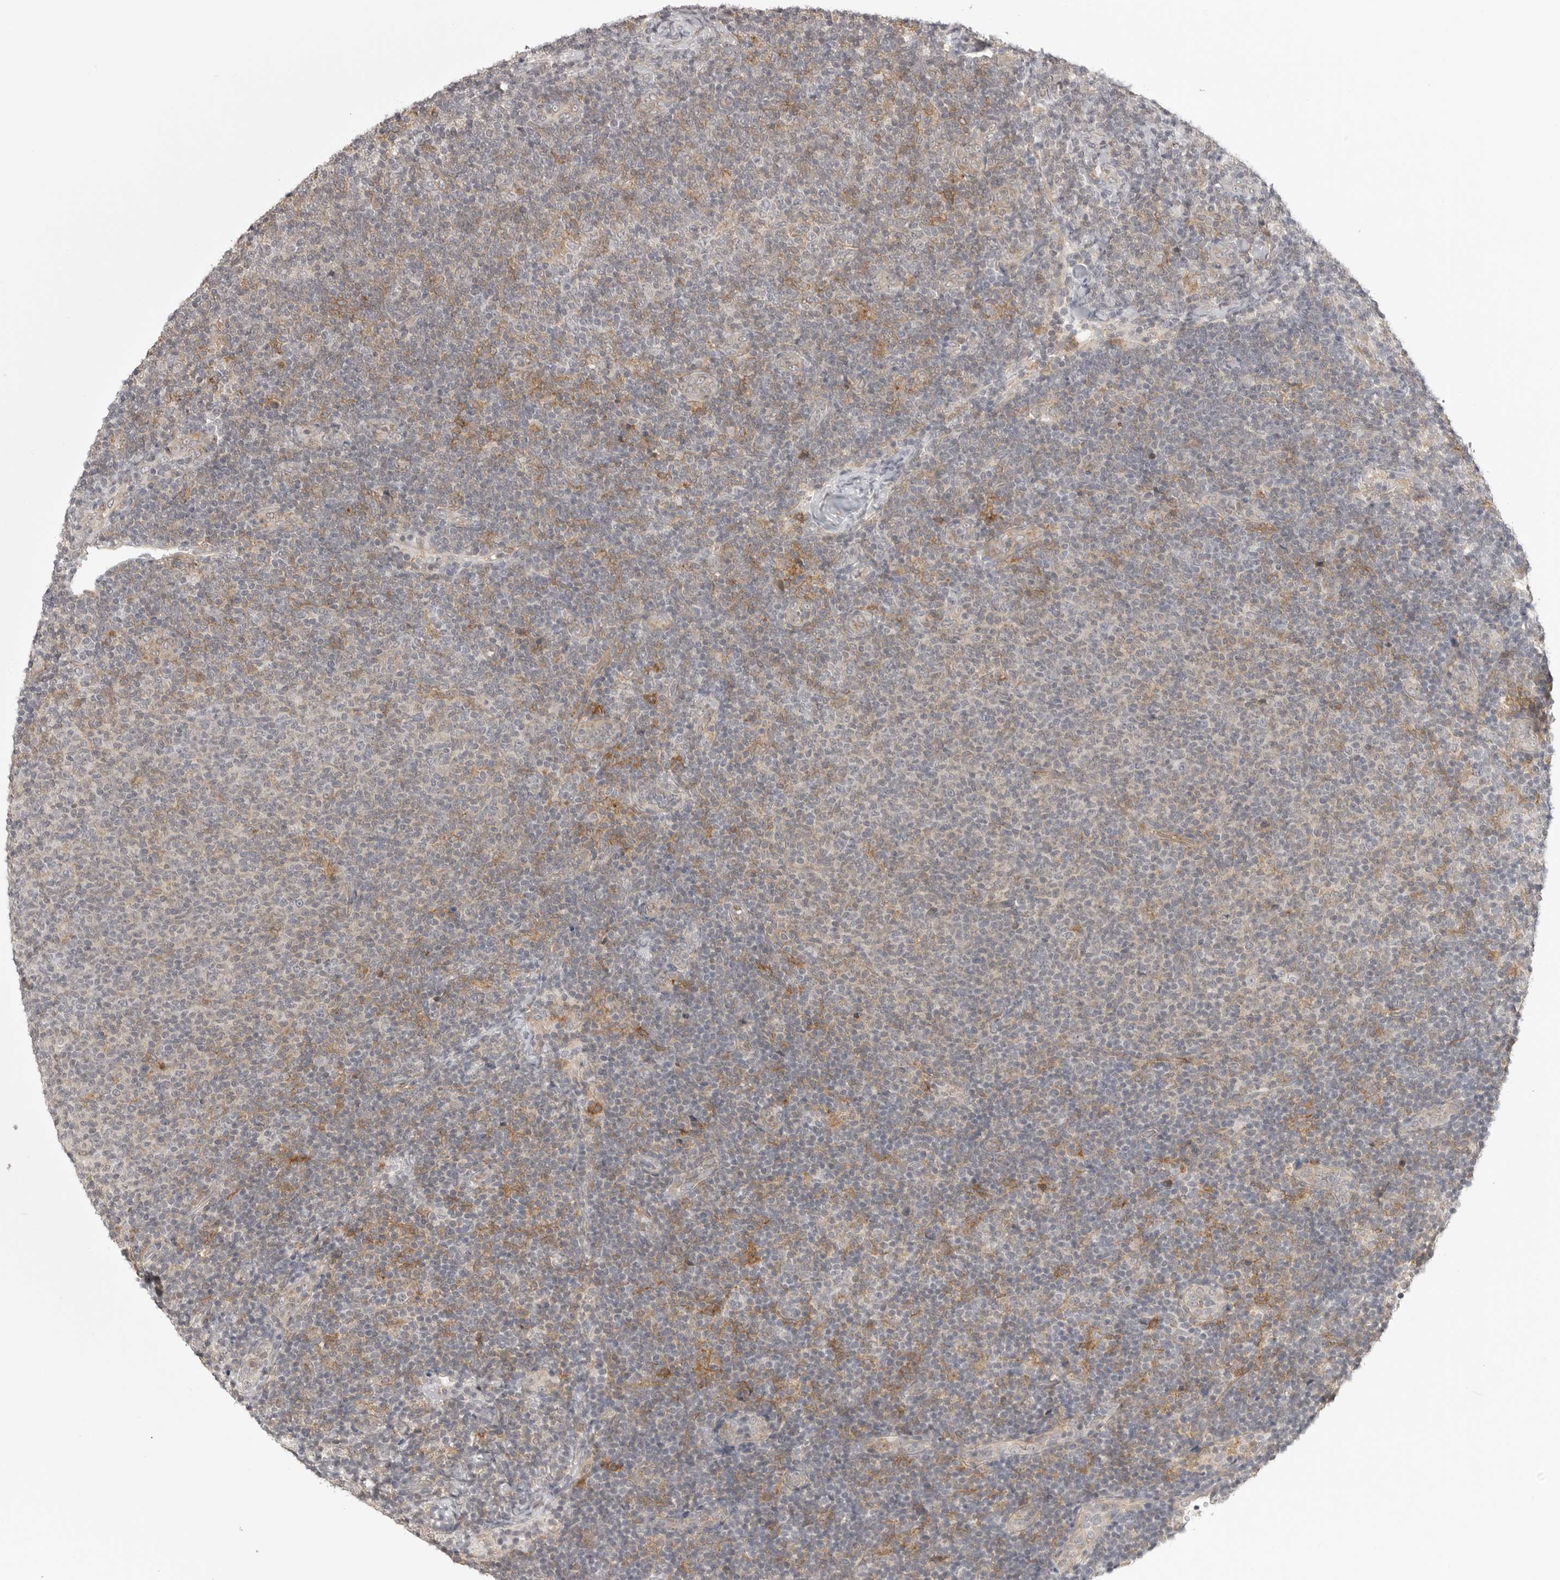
{"staining": {"intensity": "weak", "quantity": "25%-75%", "location": "cytoplasmic/membranous"}, "tissue": "lymphoma", "cell_type": "Tumor cells", "image_type": "cancer", "snomed": [{"axis": "morphology", "description": "Malignant lymphoma, non-Hodgkin's type, Low grade"}, {"axis": "topography", "description": "Lymph node"}], "caption": "Protein expression by immunohistochemistry (IHC) exhibits weak cytoplasmic/membranous staining in about 25%-75% of tumor cells in lymphoma.", "gene": "IFNGR1", "patient": {"sex": "male", "age": 66}}